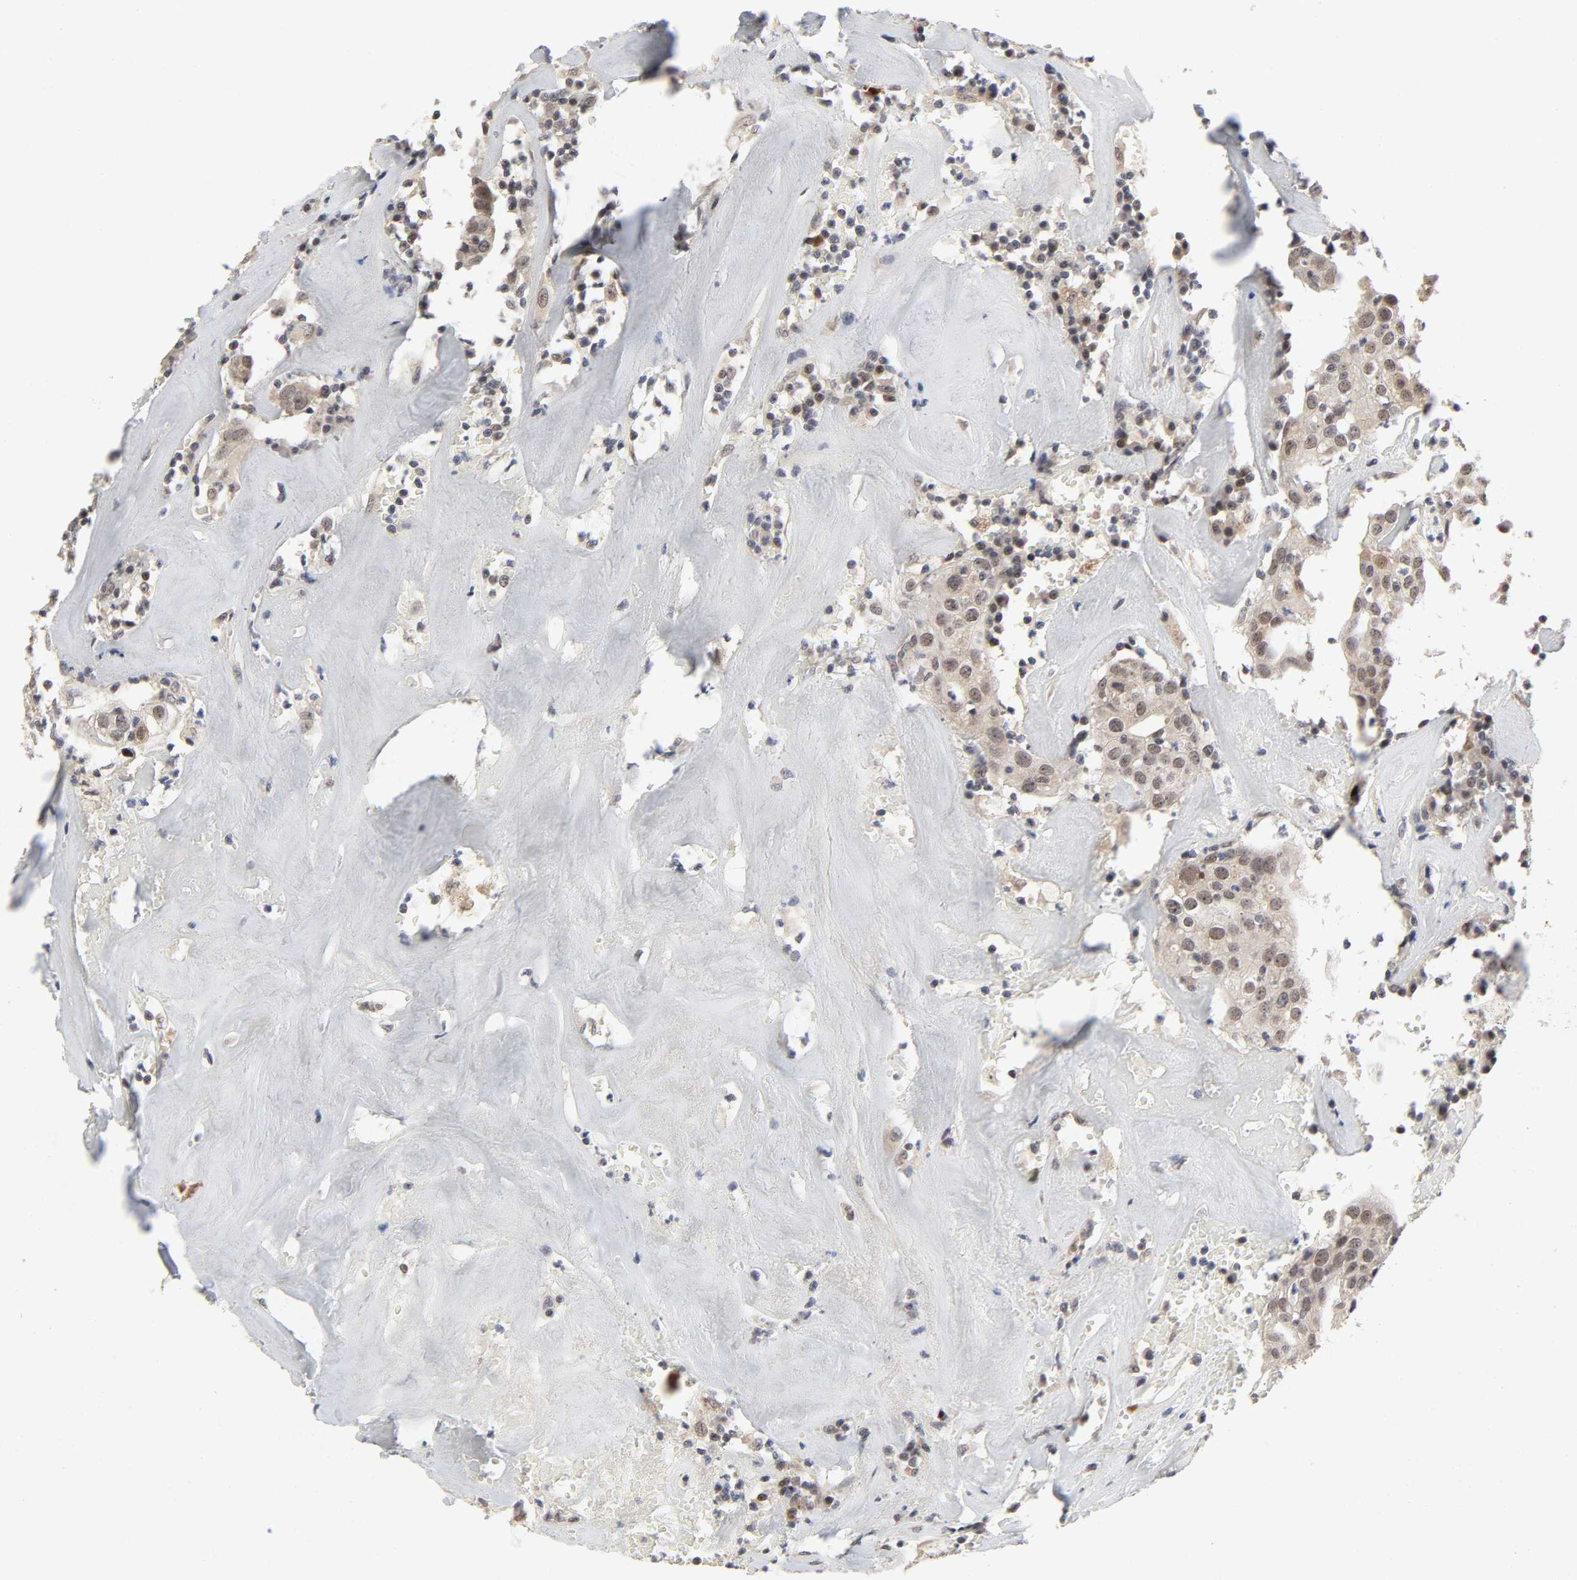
{"staining": {"intensity": "weak", "quantity": ">75%", "location": "nuclear"}, "tissue": "head and neck cancer", "cell_type": "Tumor cells", "image_type": "cancer", "snomed": [{"axis": "morphology", "description": "Adenocarcinoma, NOS"}, {"axis": "topography", "description": "Salivary gland"}, {"axis": "topography", "description": "Head-Neck"}], "caption": "Immunohistochemical staining of human head and neck cancer (adenocarcinoma) displays low levels of weak nuclear protein expression in approximately >75% of tumor cells.", "gene": "ZKSCAN8", "patient": {"sex": "female", "age": 65}}